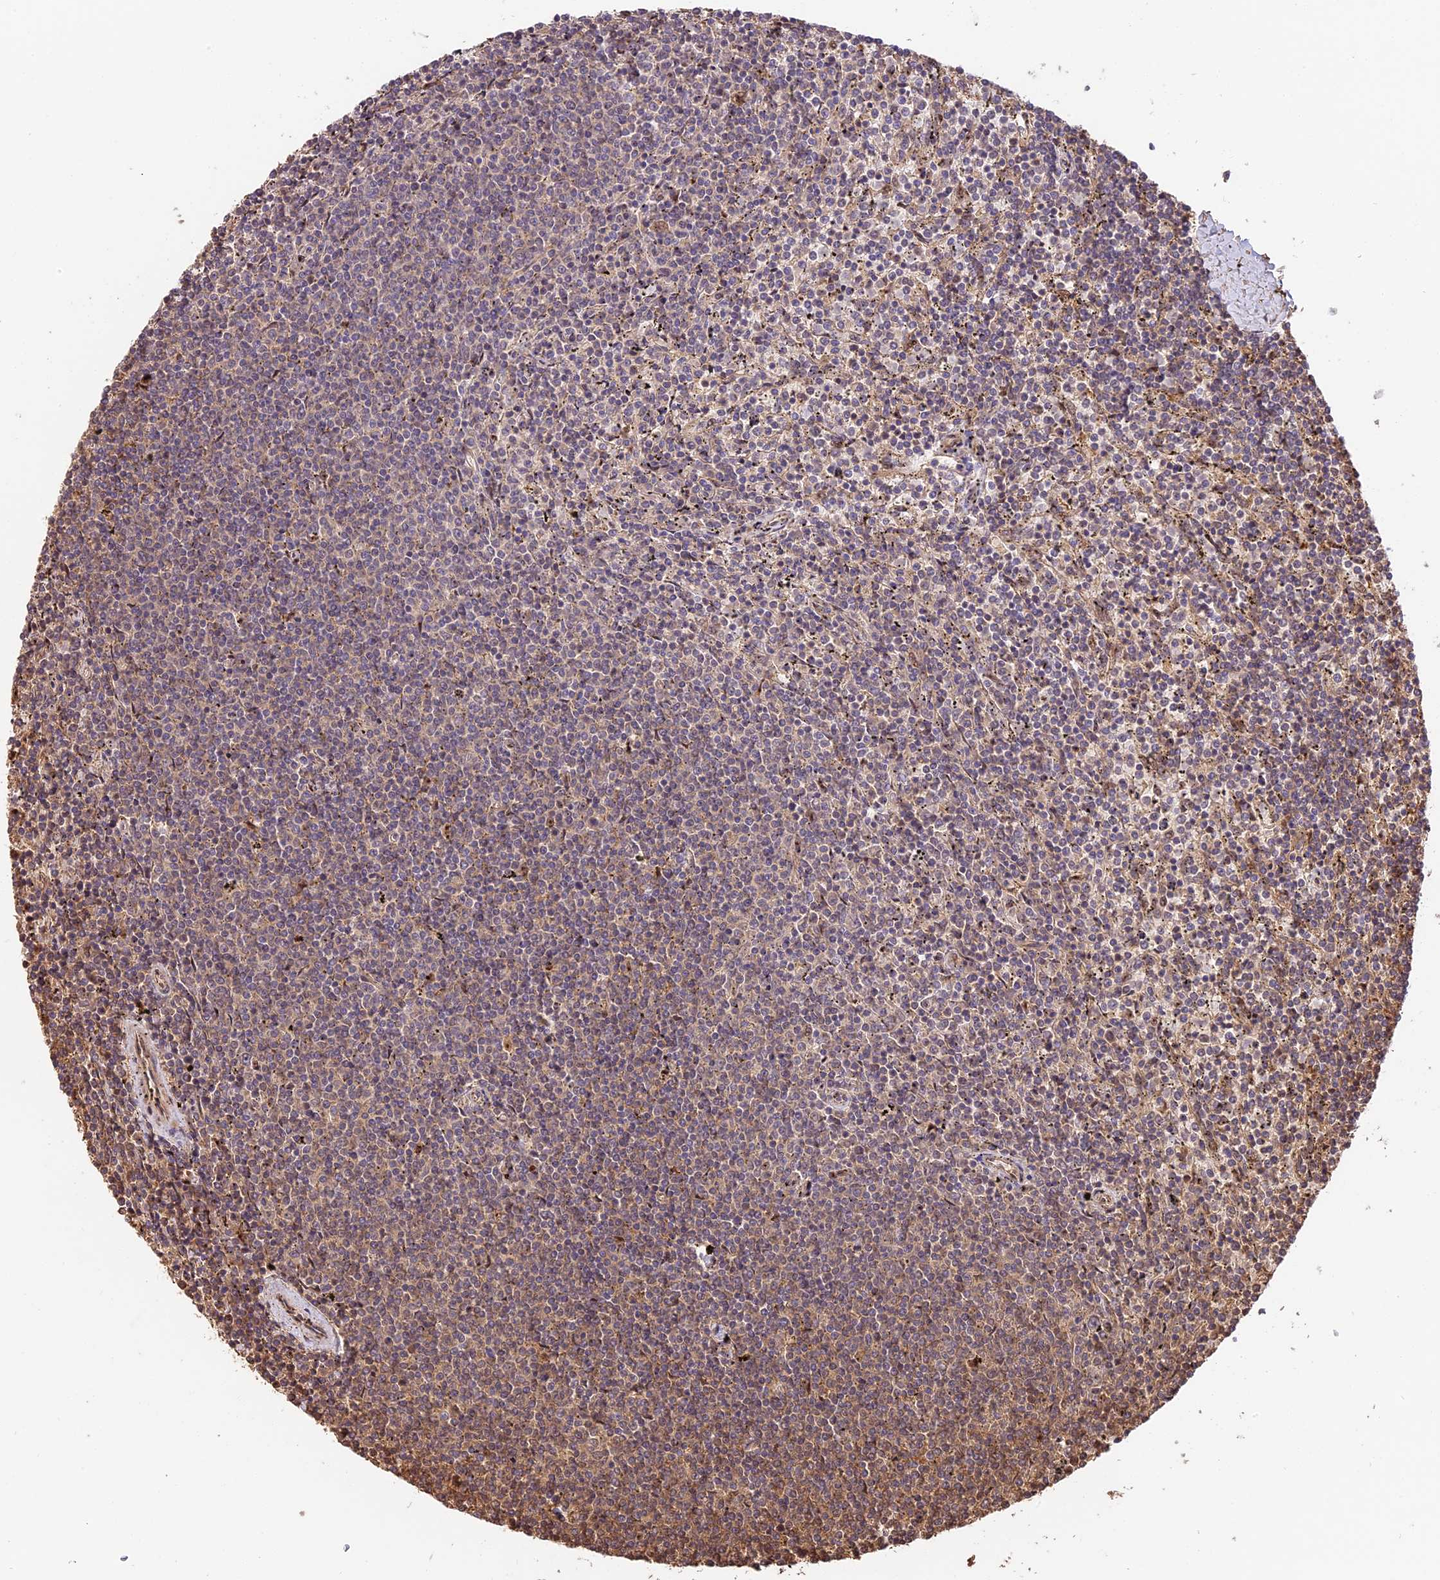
{"staining": {"intensity": "negative", "quantity": "none", "location": "none"}, "tissue": "lymphoma", "cell_type": "Tumor cells", "image_type": "cancer", "snomed": [{"axis": "morphology", "description": "Malignant lymphoma, non-Hodgkin's type, Low grade"}, {"axis": "topography", "description": "Spleen"}], "caption": "A histopathology image of lymphoma stained for a protein exhibits no brown staining in tumor cells.", "gene": "PPP1R37", "patient": {"sex": "female", "age": 50}}